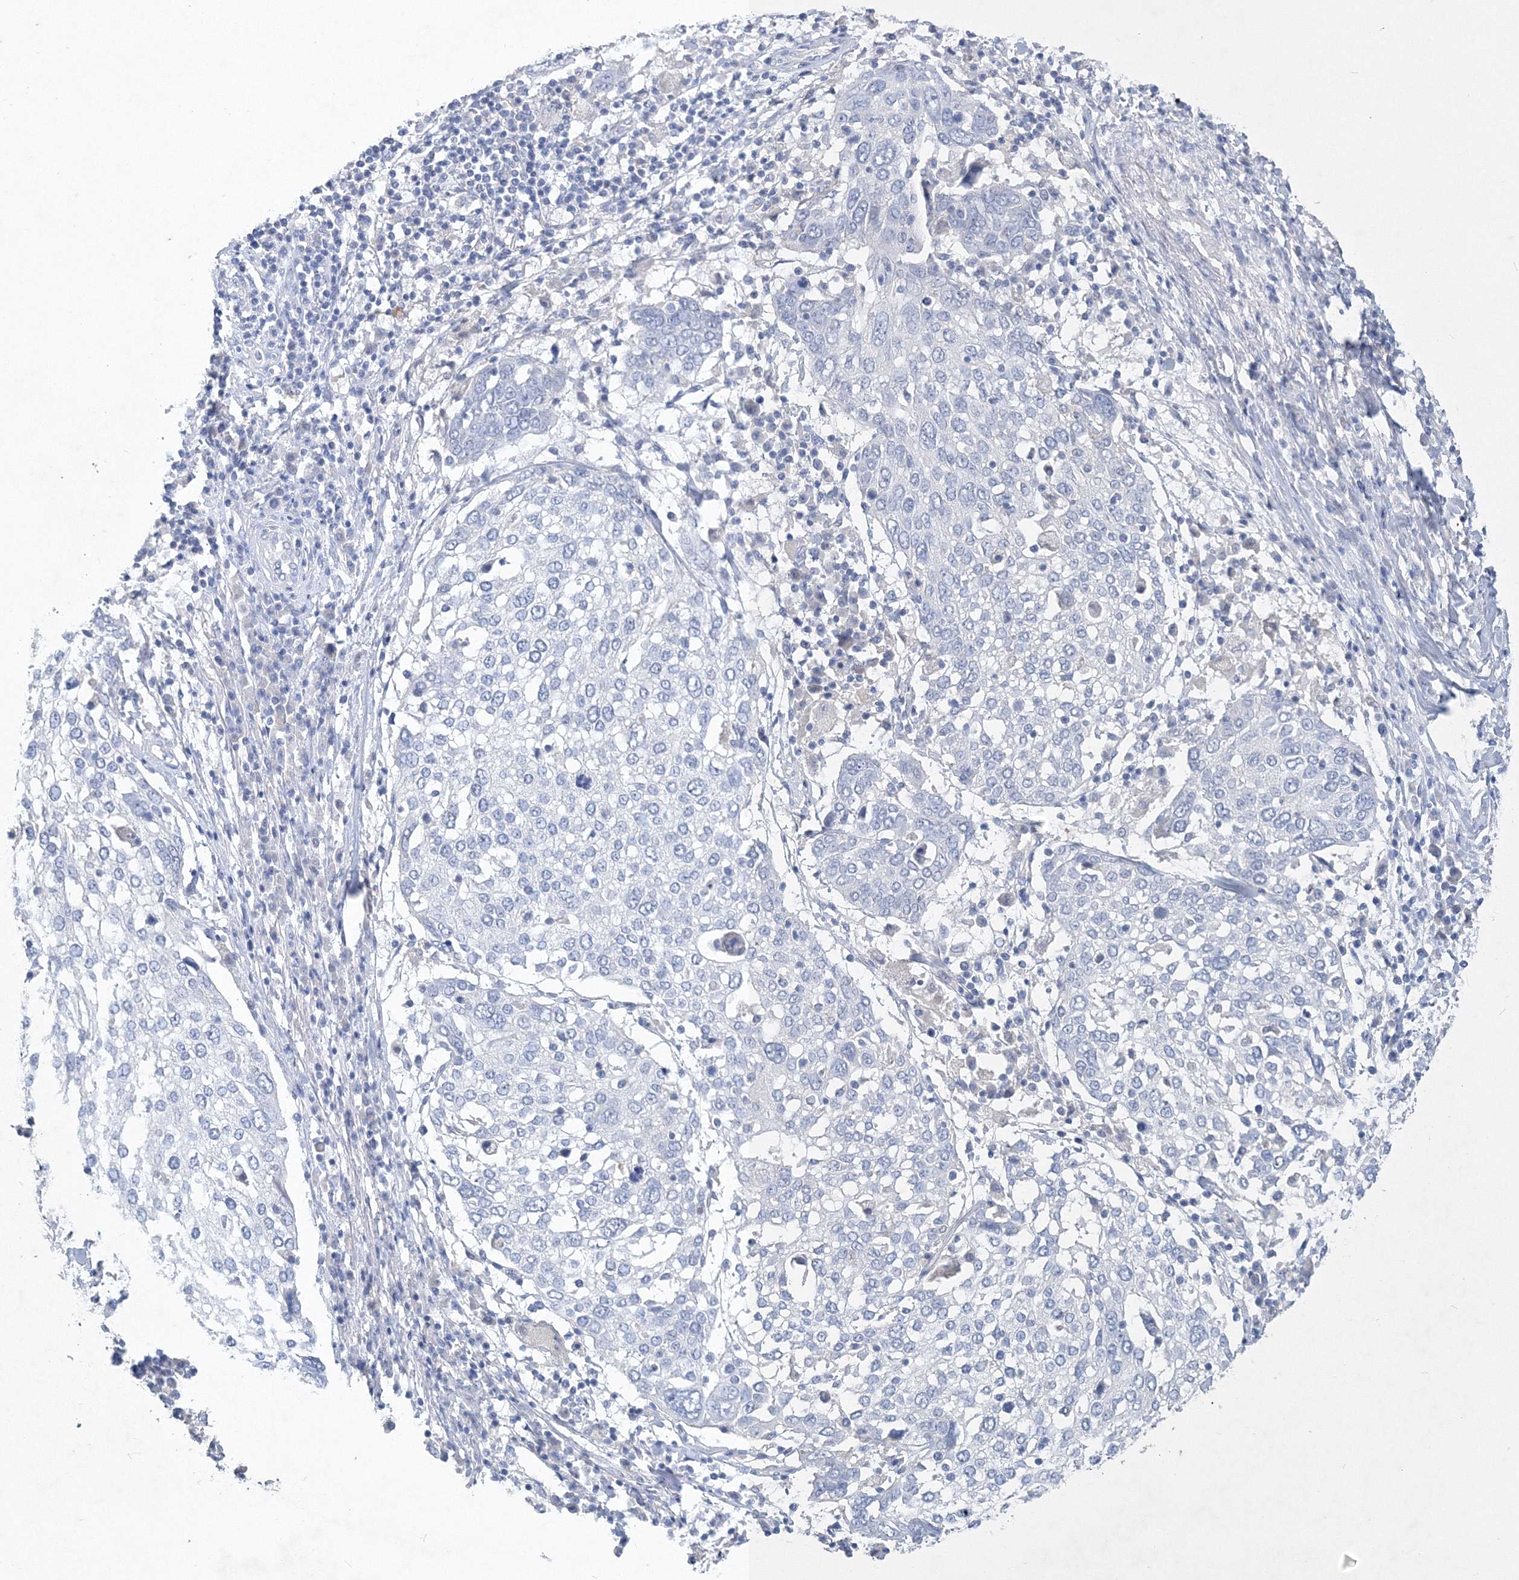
{"staining": {"intensity": "negative", "quantity": "none", "location": "none"}, "tissue": "lung cancer", "cell_type": "Tumor cells", "image_type": "cancer", "snomed": [{"axis": "morphology", "description": "Squamous cell carcinoma, NOS"}, {"axis": "topography", "description": "Lung"}], "caption": "A high-resolution micrograph shows IHC staining of lung cancer, which shows no significant positivity in tumor cells.", "gene": "OSBPL6", "patient": {"sex": "male", "age": 65}}